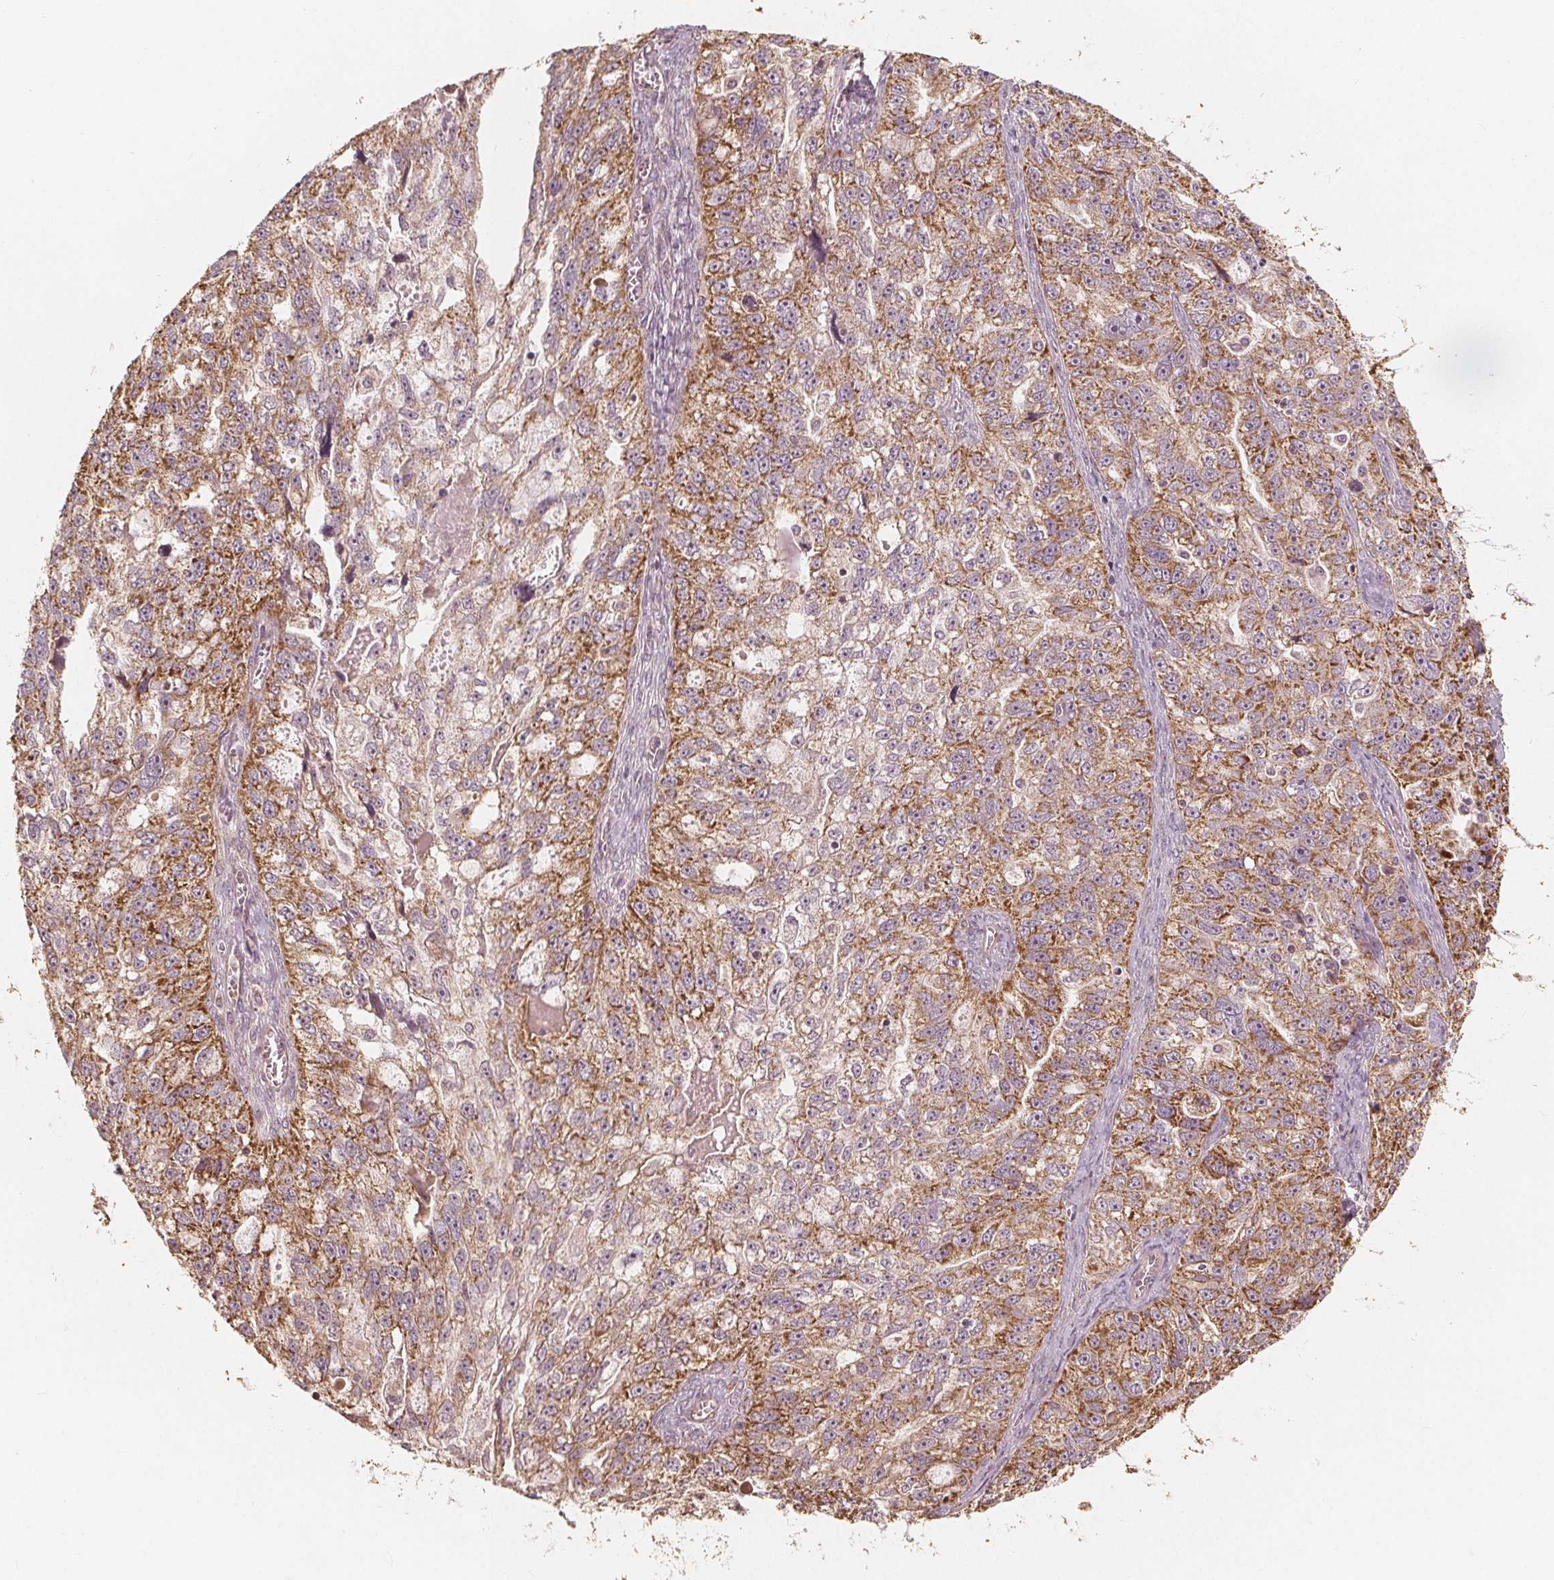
{"staining": {"intensity": "moderate", "quantity": ">75%", "location": "cytoplasmic/membranous"}, "tissue": "ovarian cancer", "cell_type": "Tumor cells", "image_type": "cancer", "snomed": [{"axis": "morphology", "description": "Cystadenocarcinoma, serous, NOS"}, {"axis": "topography", "description": "Ovary"}], "caption": "There is medium levels of moderate cytoplasmic/membranous expression in tumor cells of ovarian cancer (serous cystadenocarcinoma), as demonstrated by immunohistochemical staining (brown color).", "gene": "PEX26", "patient": {"sex": "female", "age": 51}}